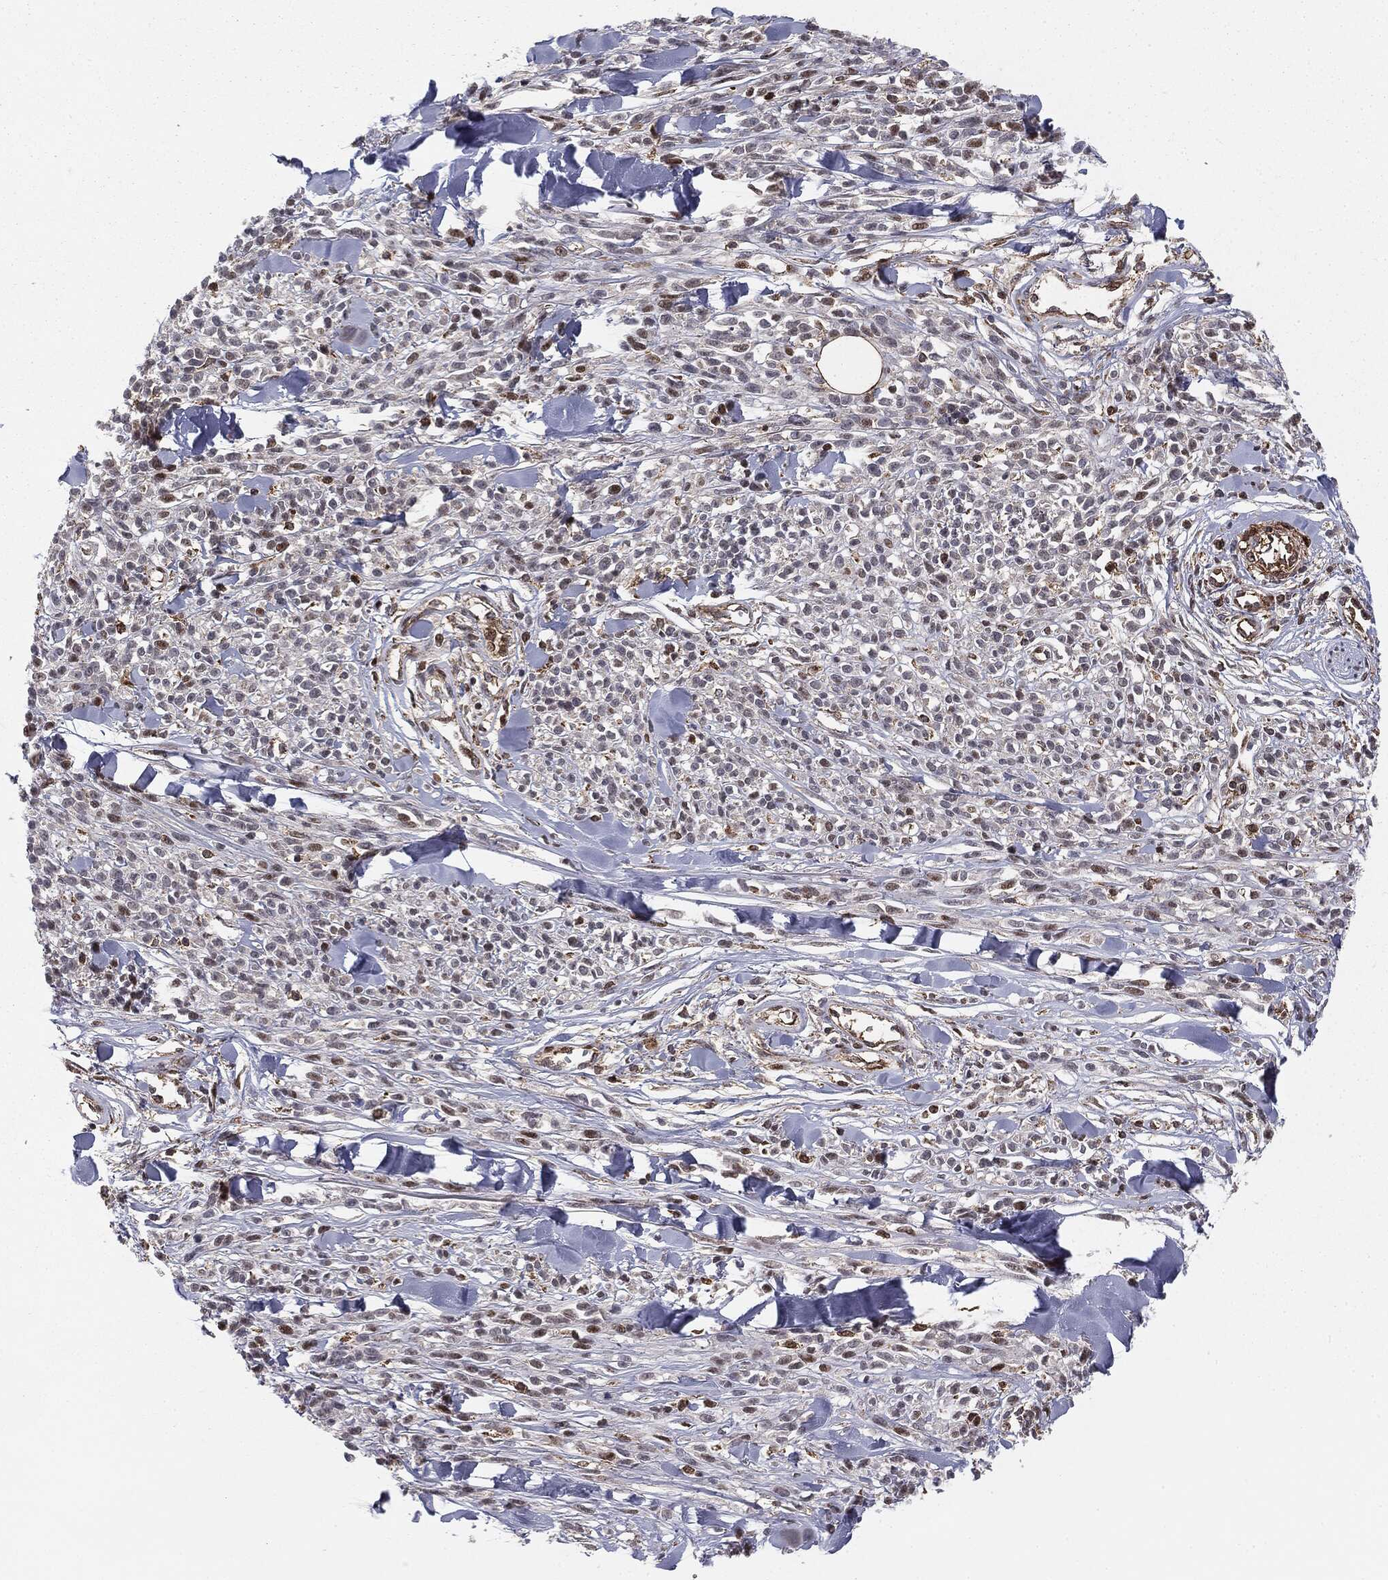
{"staining": {"intensity": "negative", "quantity": "none", "location": "none"}, "tissue": "melanoma", "cell_type": "Tumor cells", "image_type": "cancer", "snomed": [{"axis": "morphology", "description": "Malignant melanoma, NOS"}, {"axis": "topography", "description": "Skin"}, {"axis": "topography", "description": "Skin of trunk"}], "caption": "Immunohistochemical staining of melanoma demonstrates no significant expression in tumor cells.", "gene": "PTEN", "patient": {"sex": "male", "age": 74}}